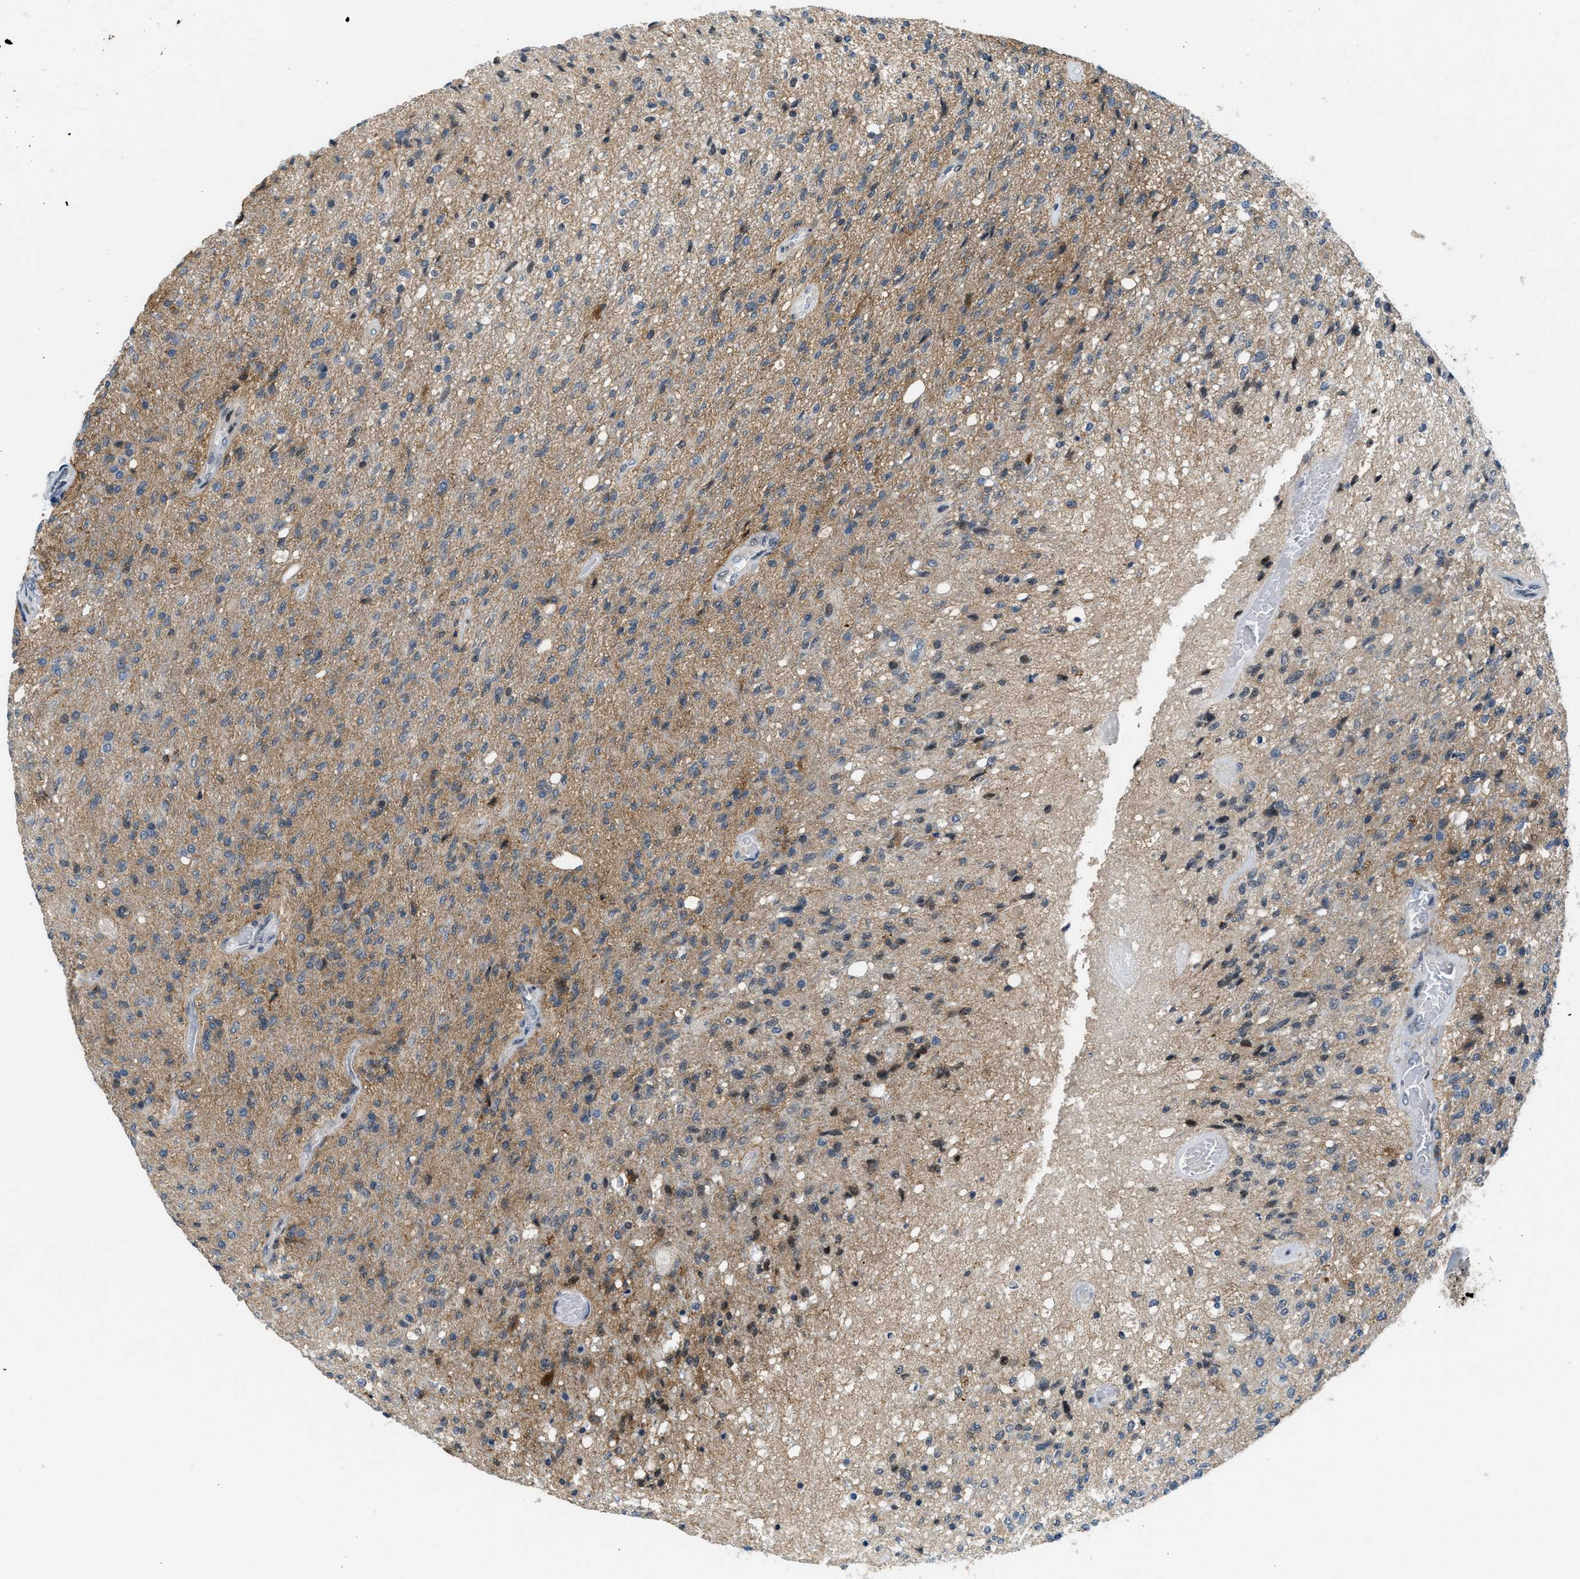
{"staining": {"intensity": "weak", "quantity": "25%-75%", "location": "cytoplasmic/membranous"}, "tissue": "glioma", "cell_type": "Tumor cells", "image_type": "cancer", "snomed": [{"axis": "morphology", "description": "Normal tissue, NOS"}, {"axis": "morphology", "description": "Glioma, malignant, High grade"}, {"axis": "topography", "description": "Cerebral cortex"}], "caption": "A brown stain labels weak cytoplasmic/membranous staining of a protein in malignant glioma (high-grade) tumor cells.", "gene": "ING1", "patient": {"sex": "male", "age": 77}}